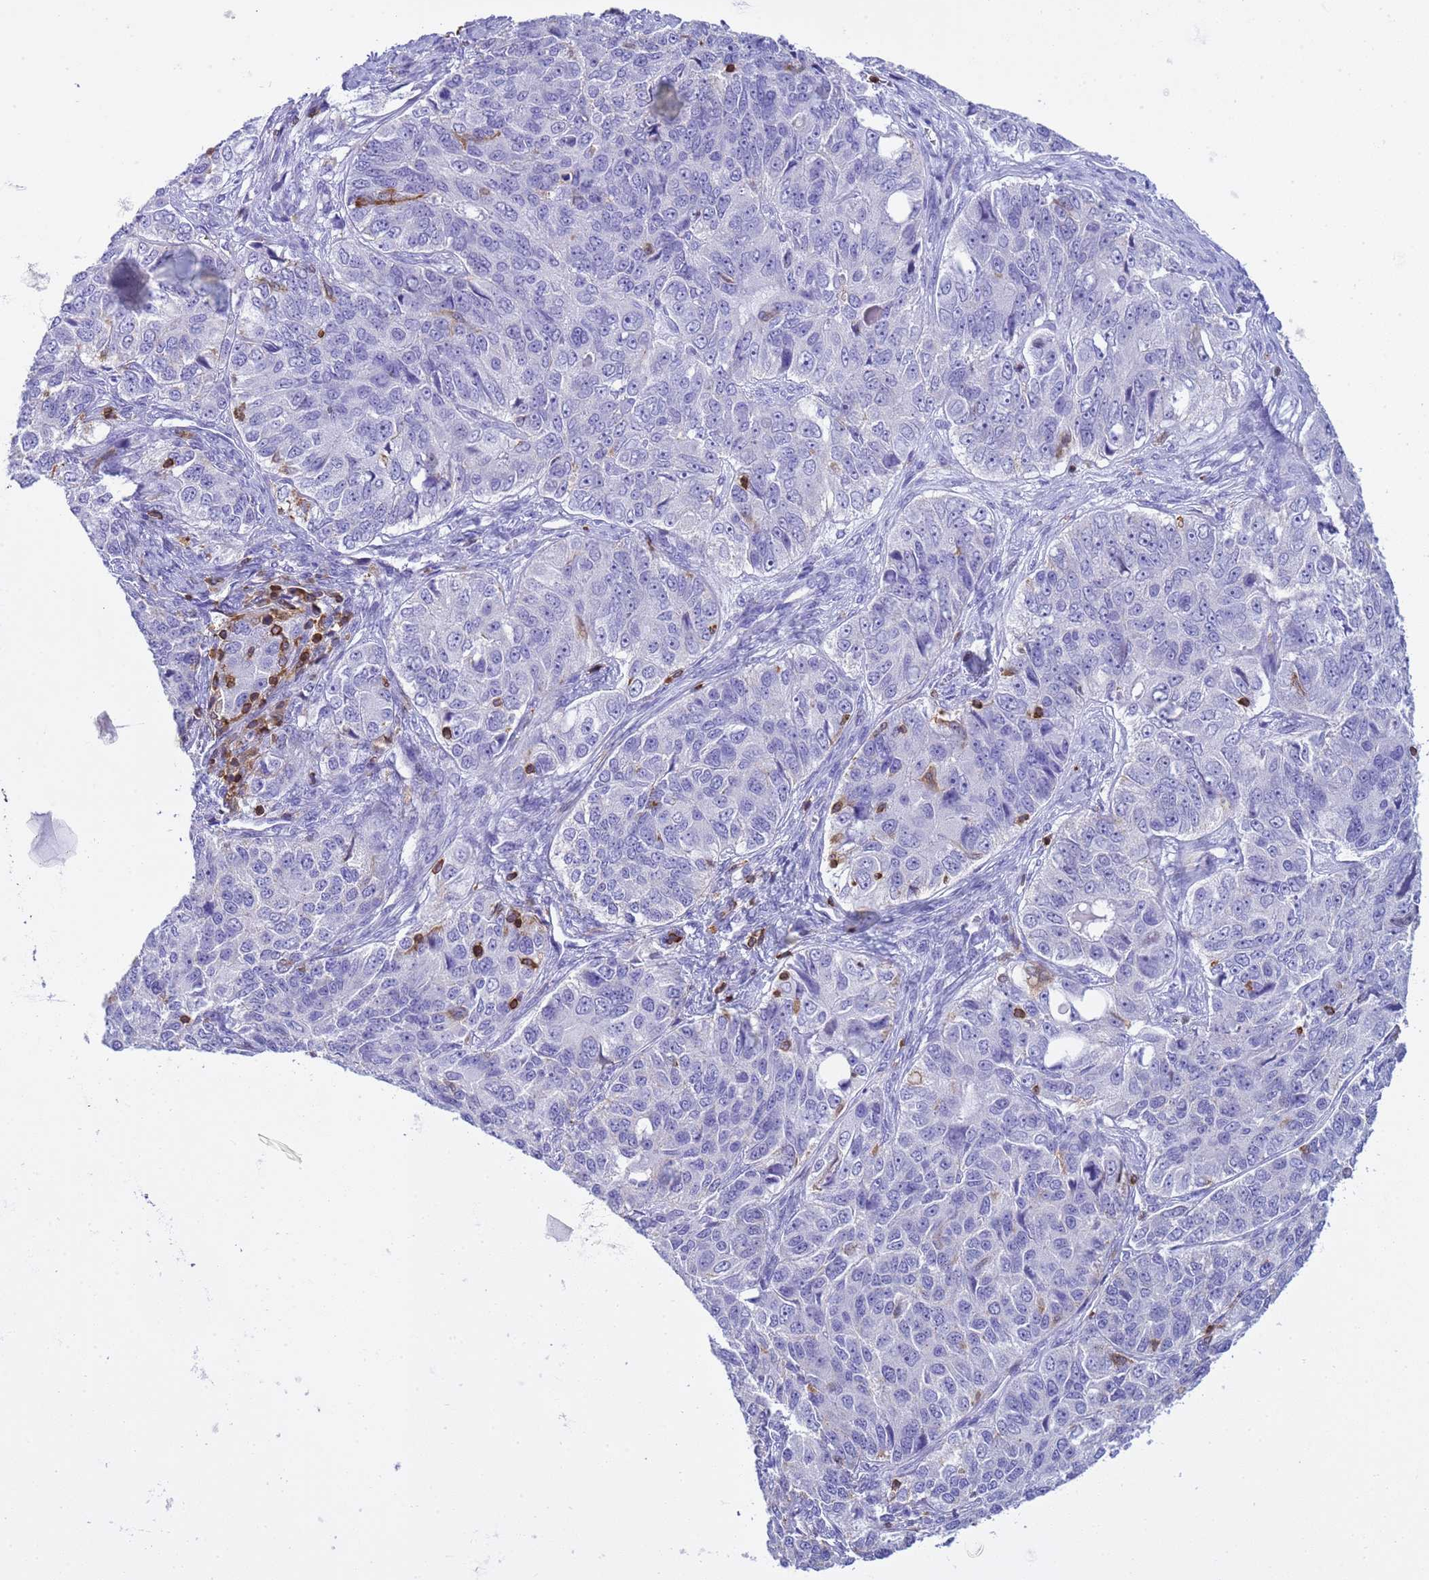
{"staining": {"intensity": "negative", "quantity": "none", "location": "none"}, "tissue": "ovarian cancer", "cell_type": "Tumor cells", "image_type": "cancer", "snomed": [{"axis": "morphology", "description": "Carcinoma, endometroid"}, {"axis": "topography", "description": "Ovary"}], "caption": "Human ovarian cancer (endometroid carcinoma) stained for a protein using immunohistochemistry (IHC) shows no expression in tumor cells.", "gene": "IRF5", "patient": {"sex": "female", "age": 51}}